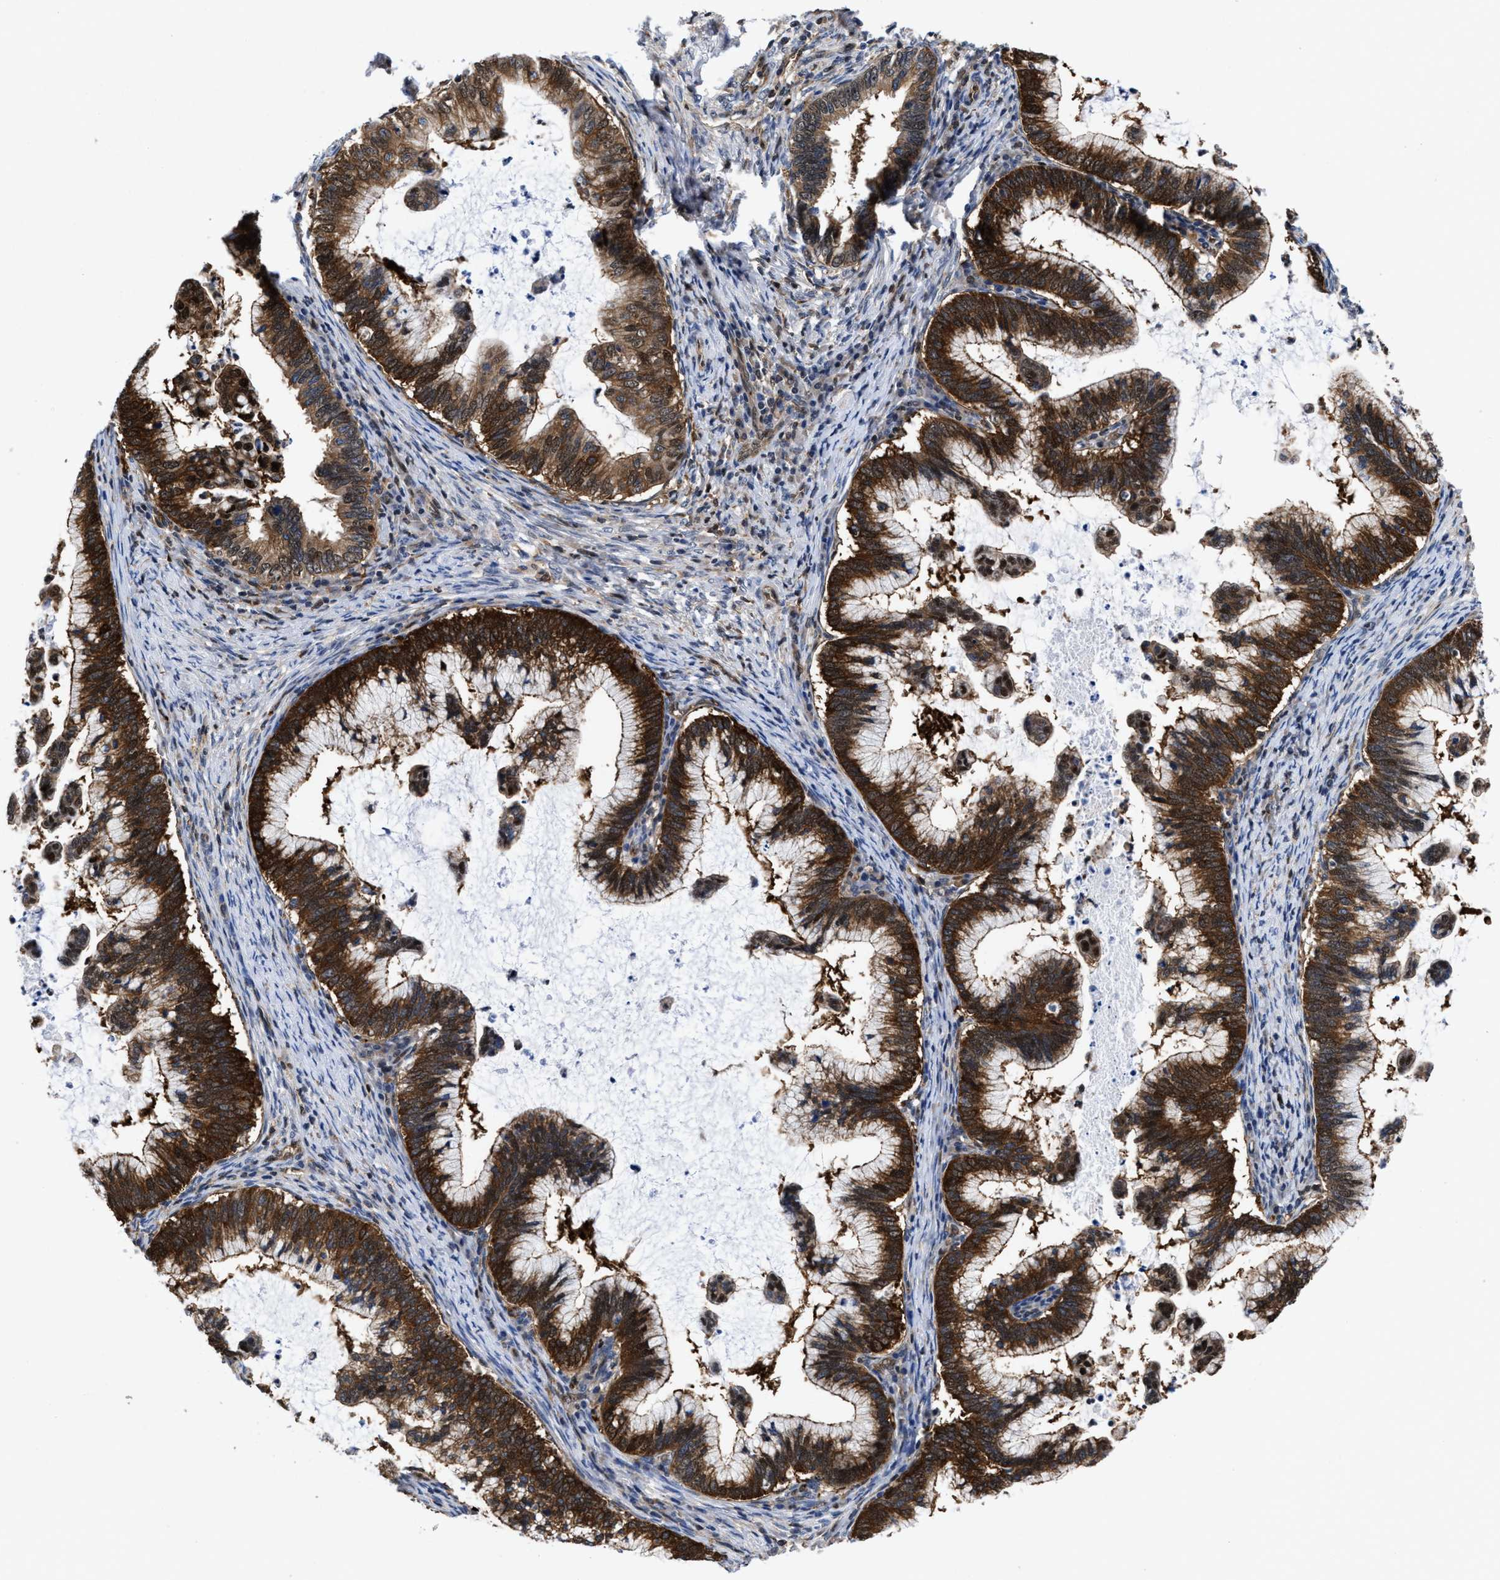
{"staining": {"intensity": "strong", "quantity": ">75%", "location": "cytoplasmic/membranous"}, "tissue": "cervical cancer", "cell_type": "Tumor cells", "image_type": "cancer", "snomed": [{"axis": "morphology", "description": "Adenocarcinoma, NOS"}, {"axis": "topography", "description": "Cervix"}], "caption": "Tumor cells display high levels of strong cytoplasmic/membranous positivity in about >75% of cells in cervical adenocarcinoma. (IHC, brightfield microscopy, high magnification).", "gene": "ACLY", "patient": {"sex": "female", "age": 36}}